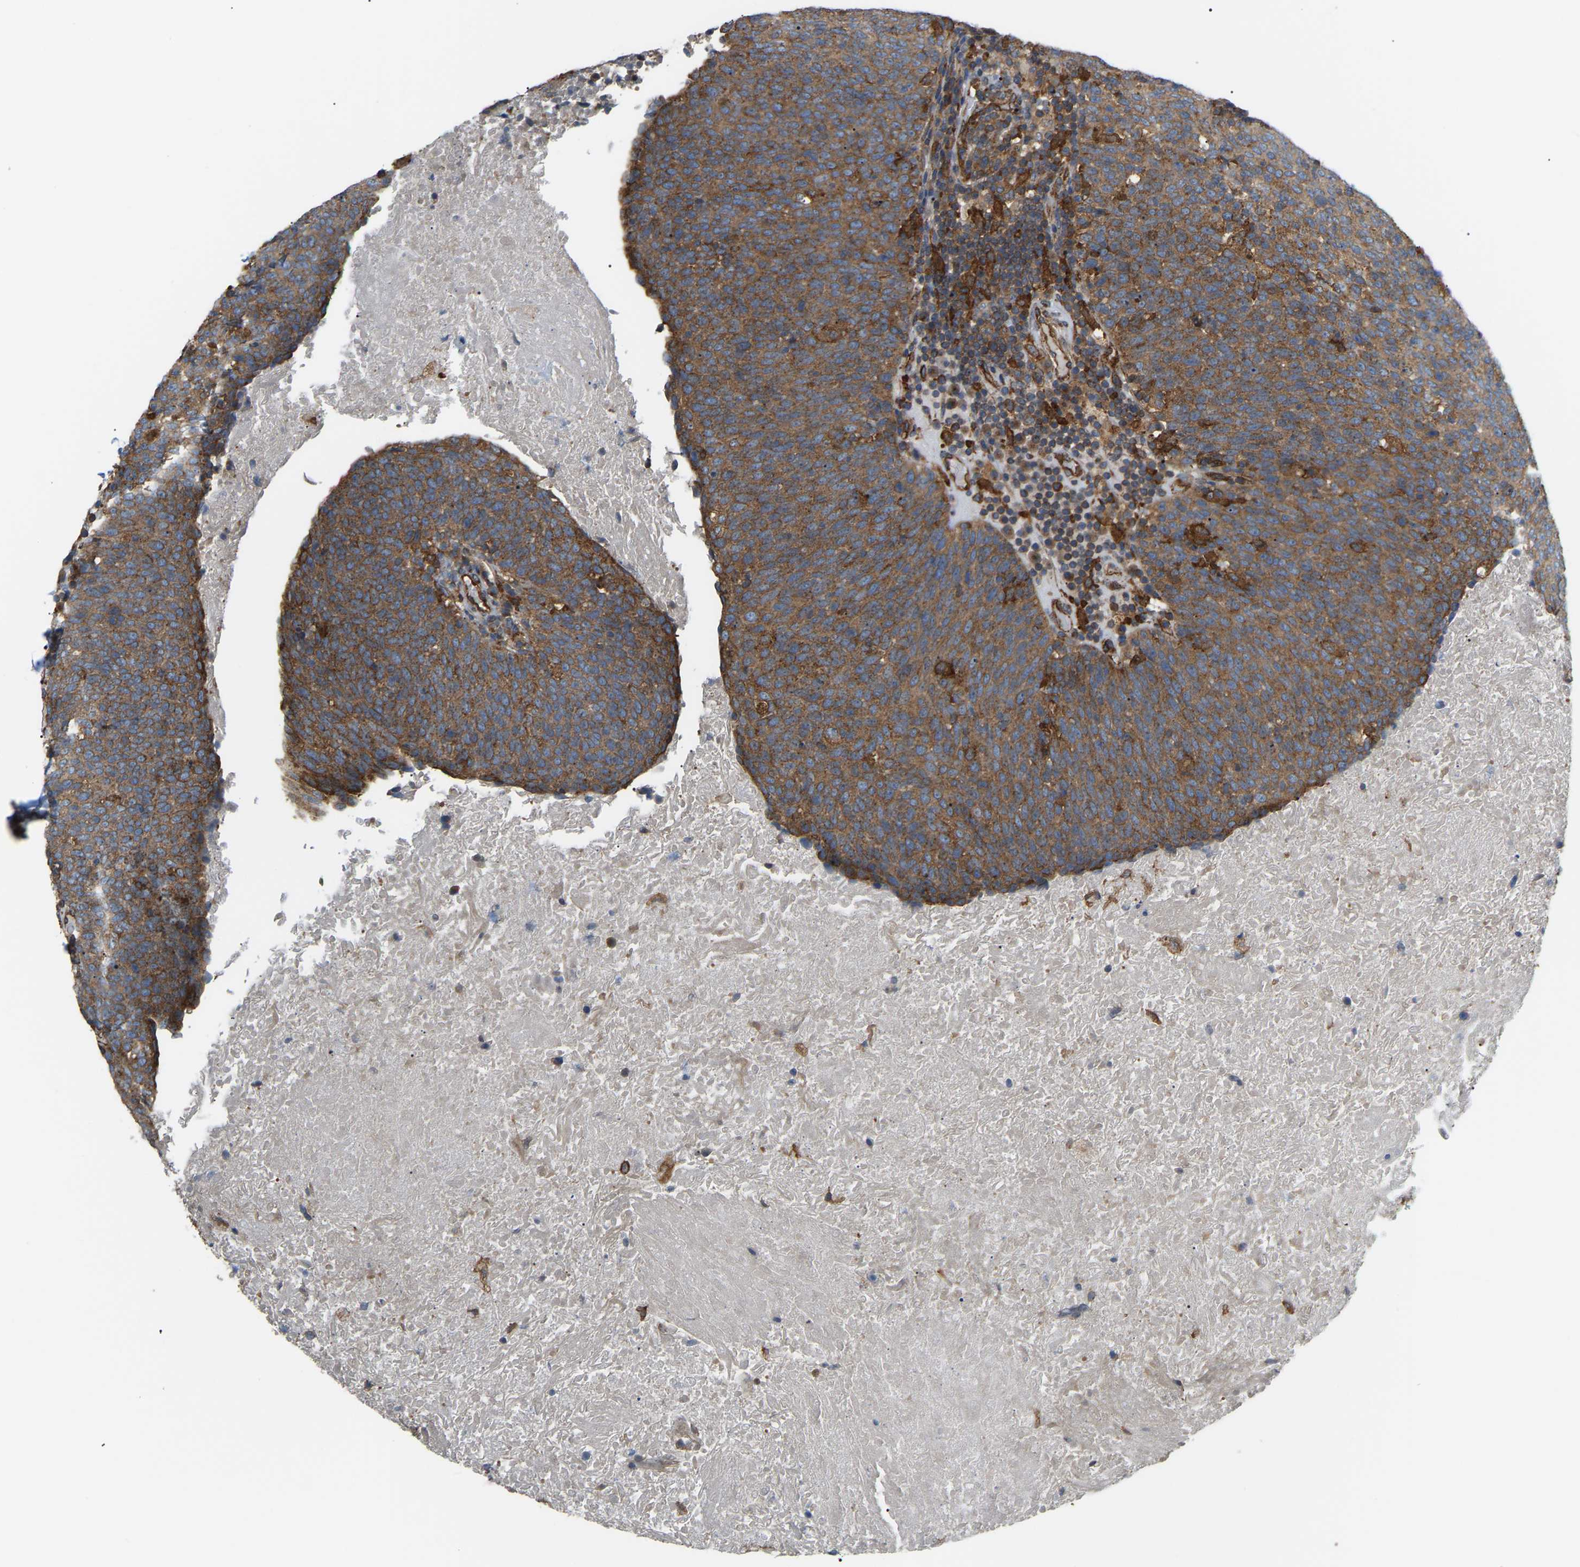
{"staining": {"intensity": "moderate", "quantity": ">75%", "location": "cytoplasmic/membranous"}, "tissue": "head and neck cancer", "cell_type": "Tumor cells", "image_type": "cancer", "snomed": [{"axis": "morphology", "description": "Squamous cell carcinoma, NOS"}, {"axis": "morphology", "description": "Squamous cell carcinoma, metastatic, NOS"}, {"axis": "topography", "description": "Lymph node"}, {"axis": "topography", "description": "Head-Neck"}], "caption": "The image reveals a brown stain indicating the presence of a protein in the cytoplasmic/membranous of tumor cells in head and neck cancer.", "gene": "PICALM", "patient": {"sex": "male", "age": 62}}